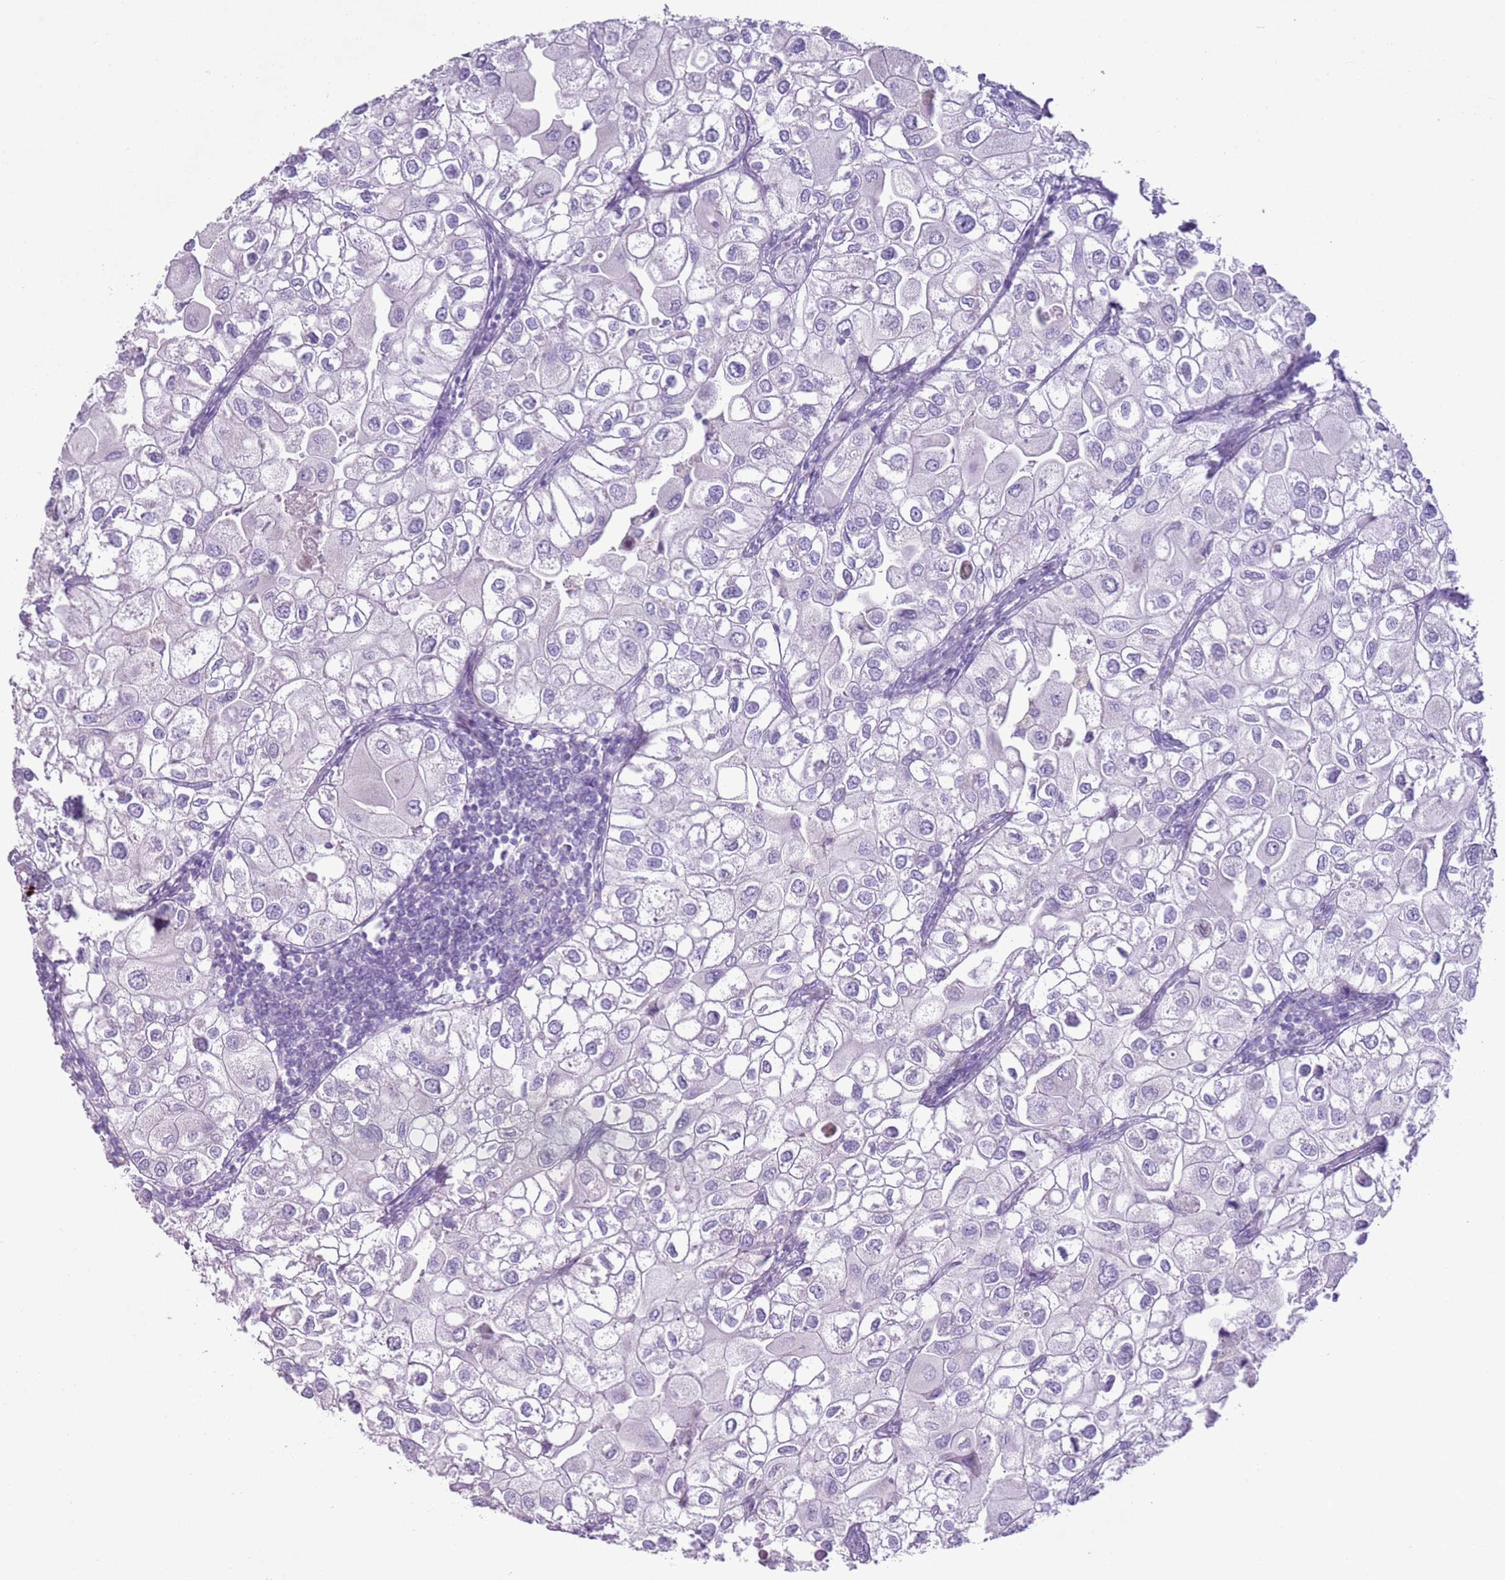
{"staining": {"intensity": "negative", "quantity": "none", "location": "none"}, "tissue": "urothelial cancer", "cell_type": "Tumor cells", "image_type": "cancer", "snomed": [{"axis": "morphology", "description": "Urothelial carcinoma, High grade"}, {"axis": "topography", "description": "Urinary bladder"}], "caption": "A photomicrograph of urothelial cancer stained for a protein reveals no brown staining in tumor cells.", "gene": "ZNF239", "patient": {"sex": "male", "age": 64}}